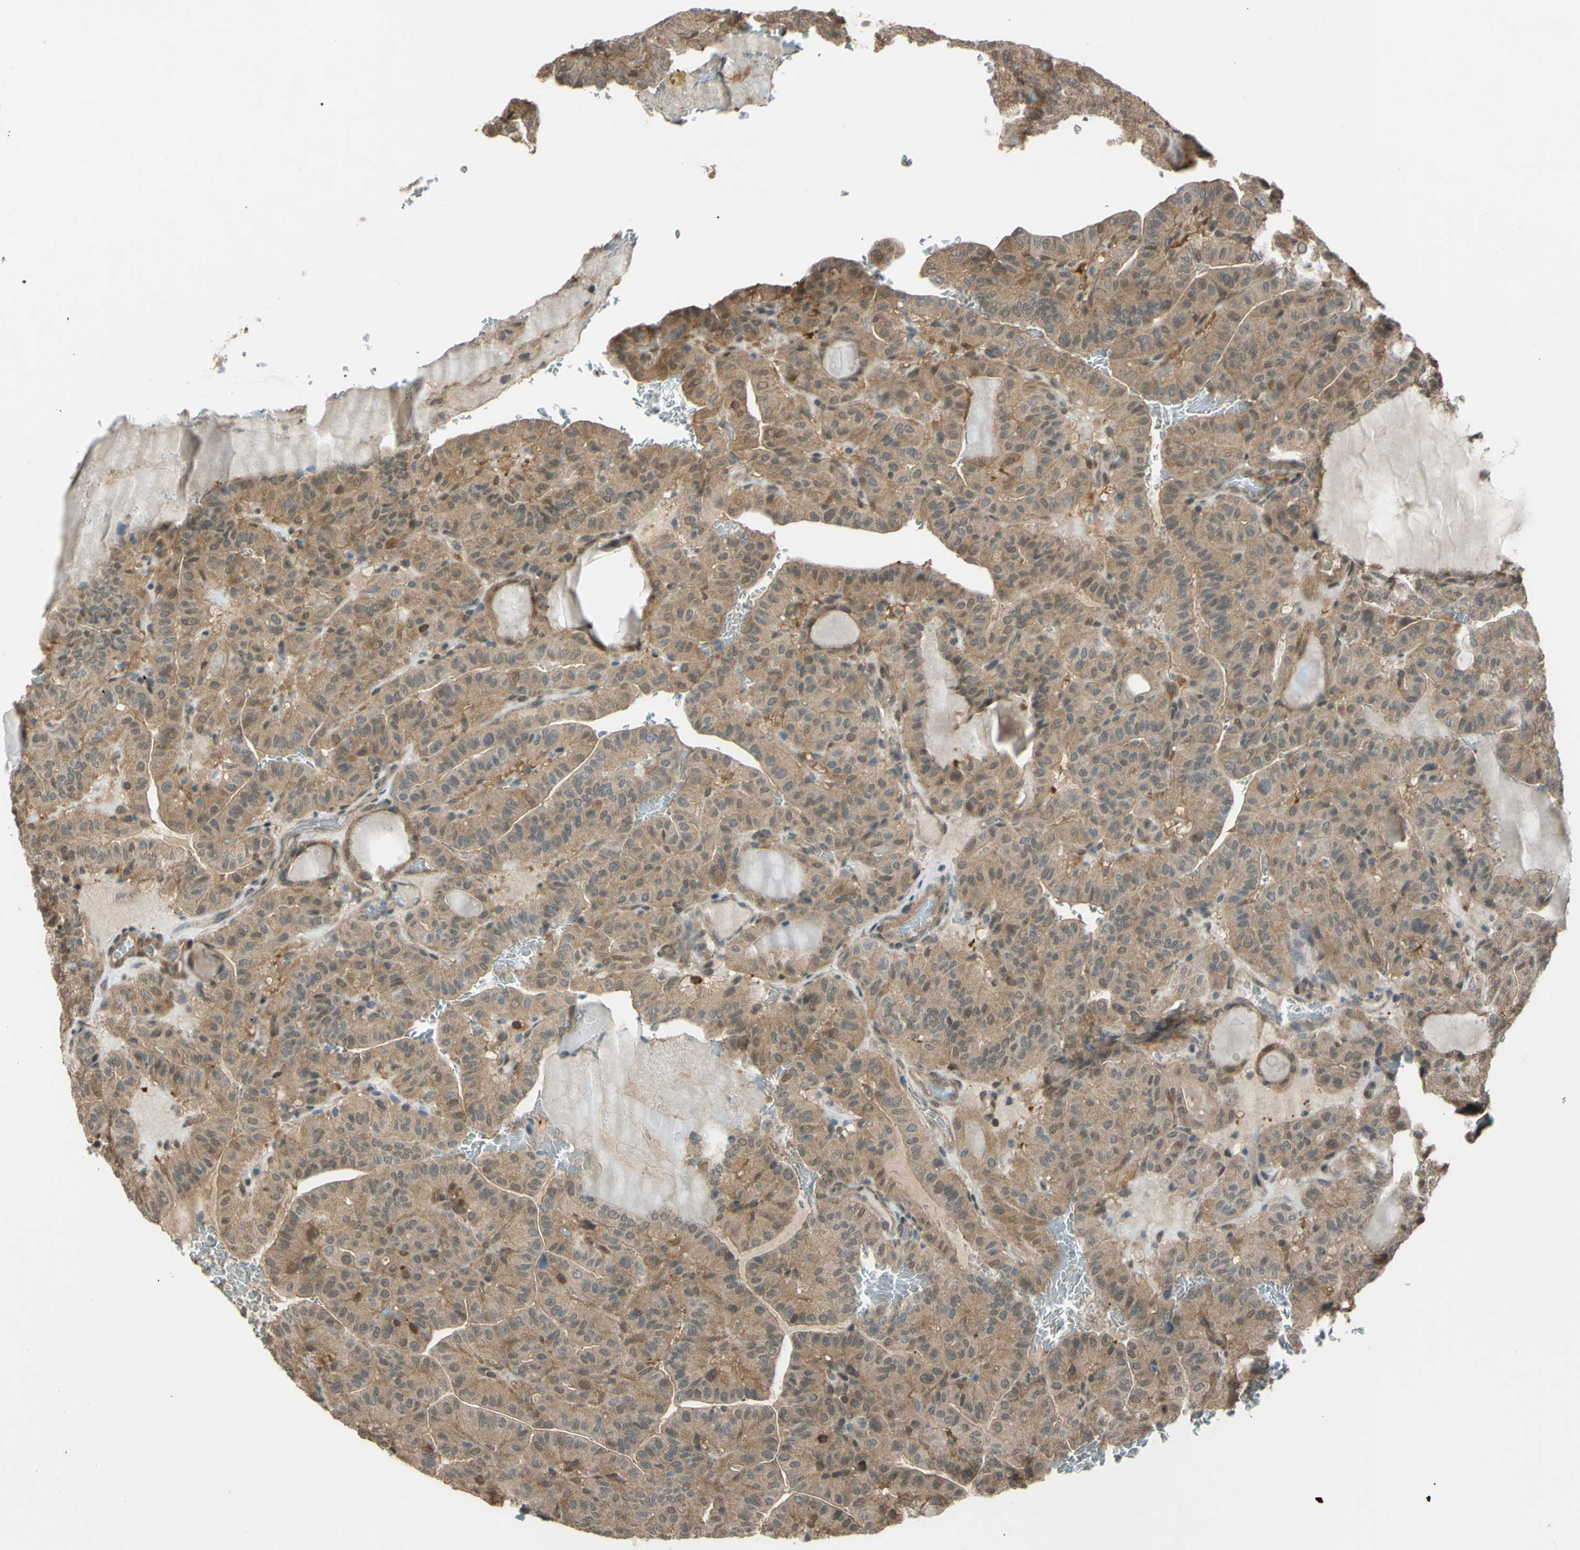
{"staining": {"intensity": "weak", "quantity": ">75%", "location": "cytoplasmic/membranous"}, "tissue": "thyroid cancer", "cell_type": "Tumor cells", "image_type": "cancer", "snomed": [{"axis": "morphology", "description": "Papillary adenocarcinoma, NOS"}, {"axis": "topography", "description": "Thyroid gland"}], "caption": "Tumor cells show low levels of weak cytoplasmic/membranous staining in approximately >75% of cells in thyroid cancer. The staining was performed using DAB to visualize the protein expression in brown, while the nuclei were stained in blue with hematoxylin (Magnification: 20x).", "gene": "YWHAQ", "patient": {"sex": "male", "age": 77}}